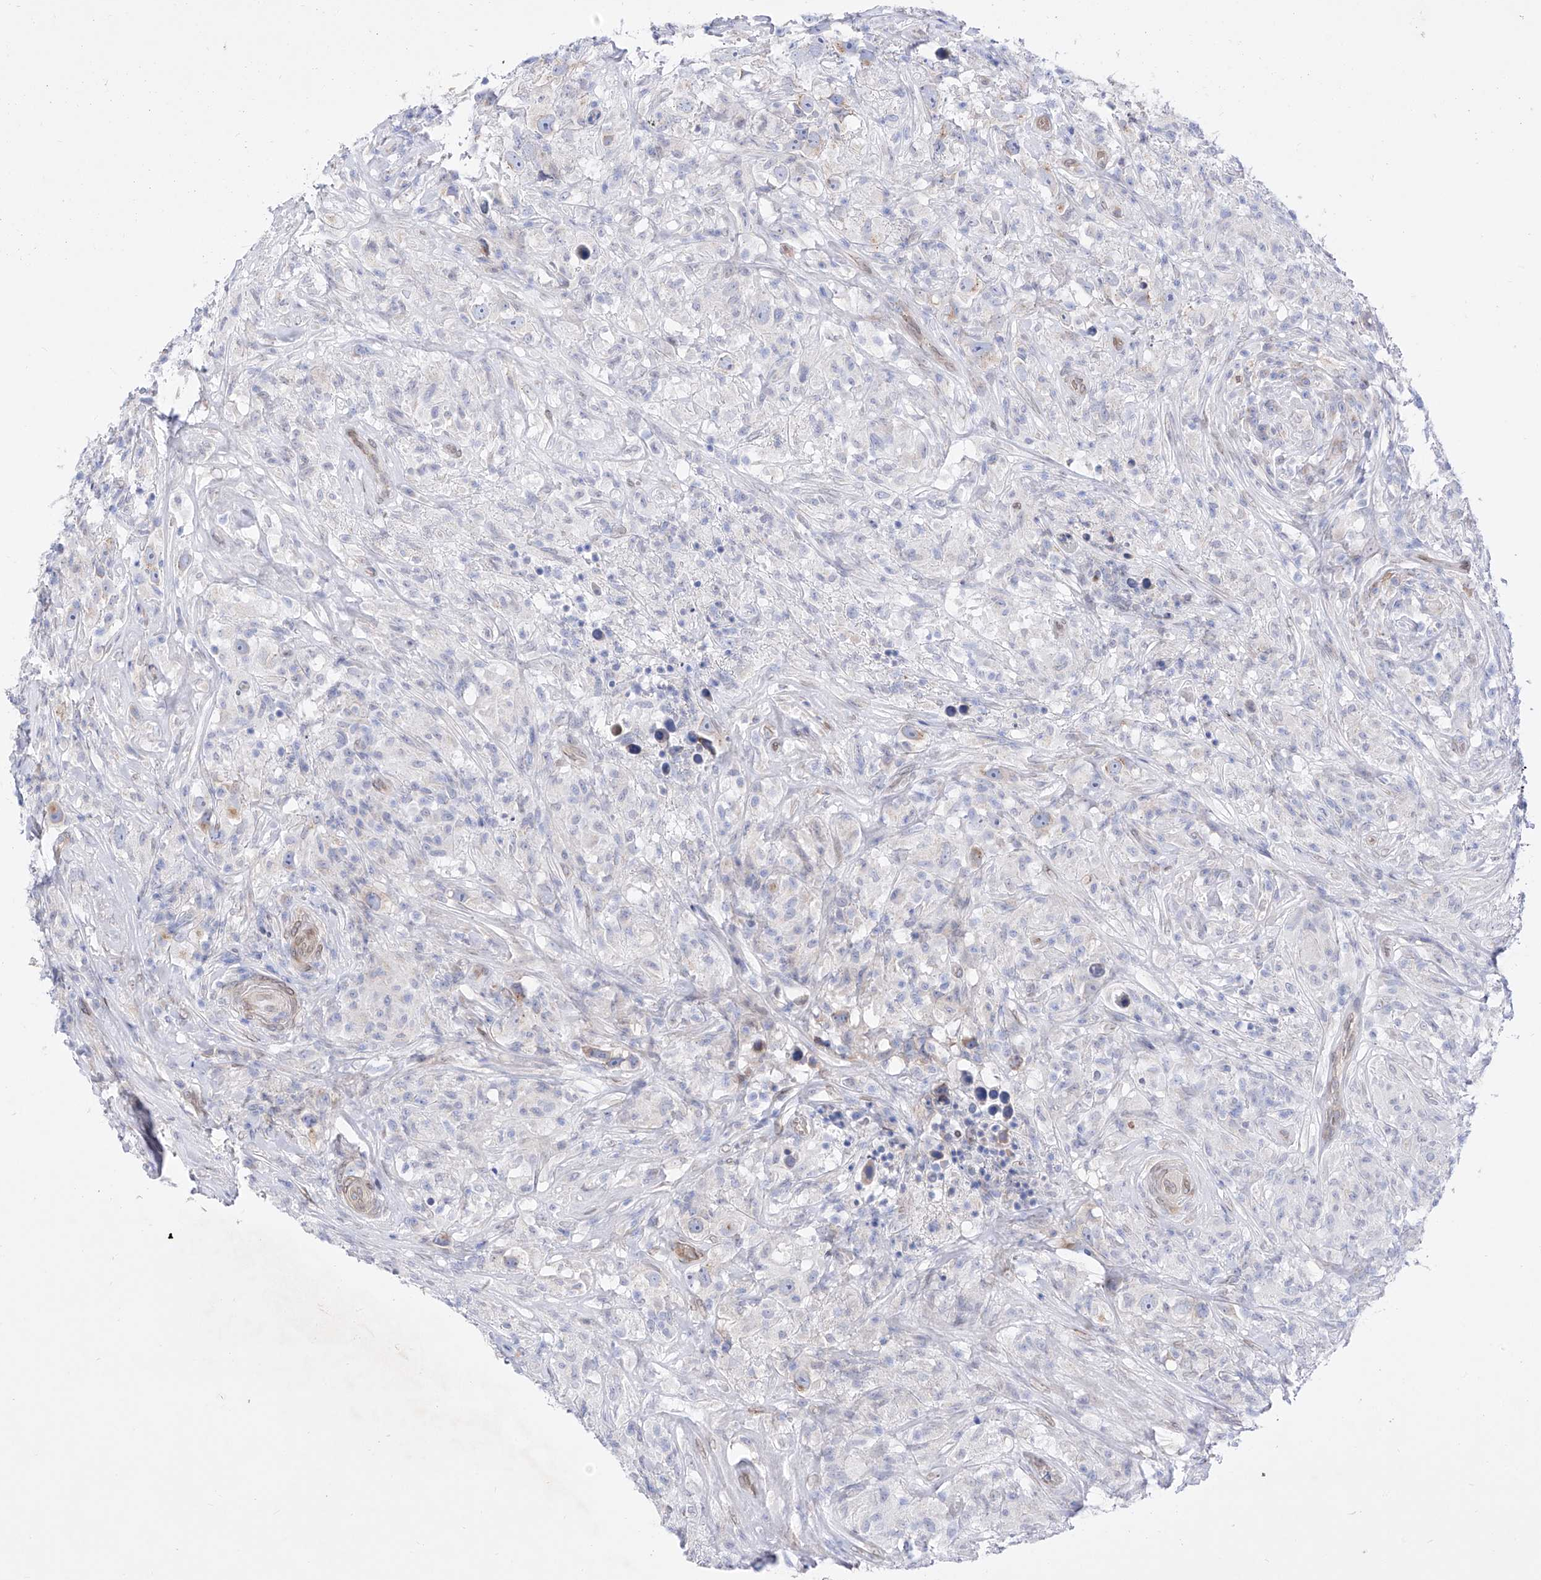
{"staining": {"intensity": "negative", "quantity": "none", "location": "none"}, "tissue": "testis cancer", "cell_type": "Tumor cells", "image_type": "cancer", "snomed": [{"axis": "morphology", "description": "Seminoma, NOS"}, {"axis": "topography", "description": "Testis"}], "caption": "IHC histopathology image of neoplastic tissue: testis cancer (seminoma) stained with DAB (3,3'-diaminobenzidine) shows no significant protein positivity in tumor cells.", "gene": "LCLAT1", "patient": {"sex": "male", "age": 49}}